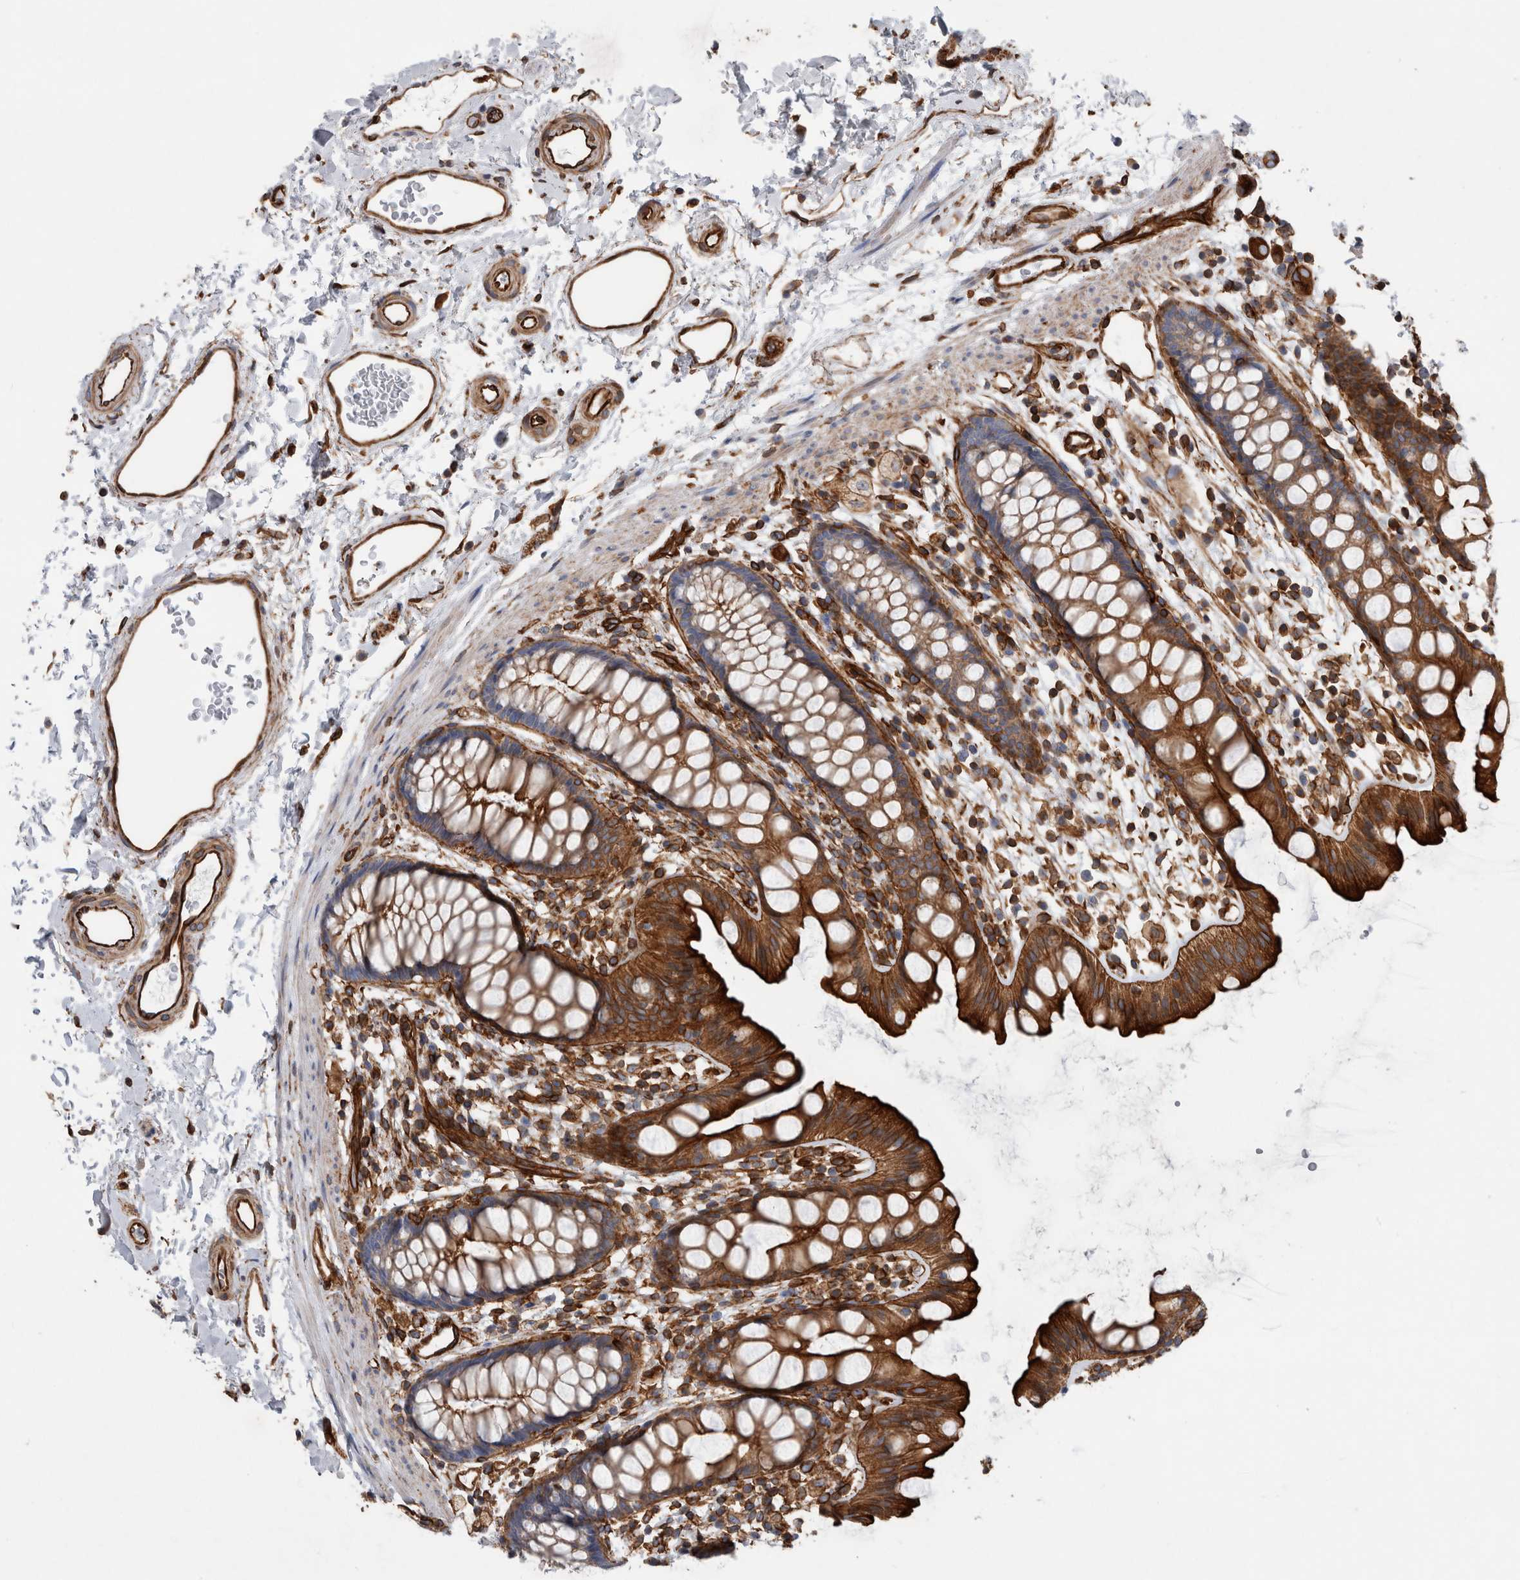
{"staining": {"intensity": "strong", "quantity": ">75%", "location": "cytoplasmic/membranous"}, "tissue": "rectum", "cell_type": "Glandular cells", "image_type": "normal", "snomed": [{"axis": "morphology", "description": "Normal tissue, NOS"}, {"axis": "topography", "description": "Rectum"}], "caption": "Strong cytoplasmic/membranous protein positivity is seen in approximately >75% of glandular cells in rectum.", "gene": "PLEC", "patient": {"sex": "female", "age": 65}}